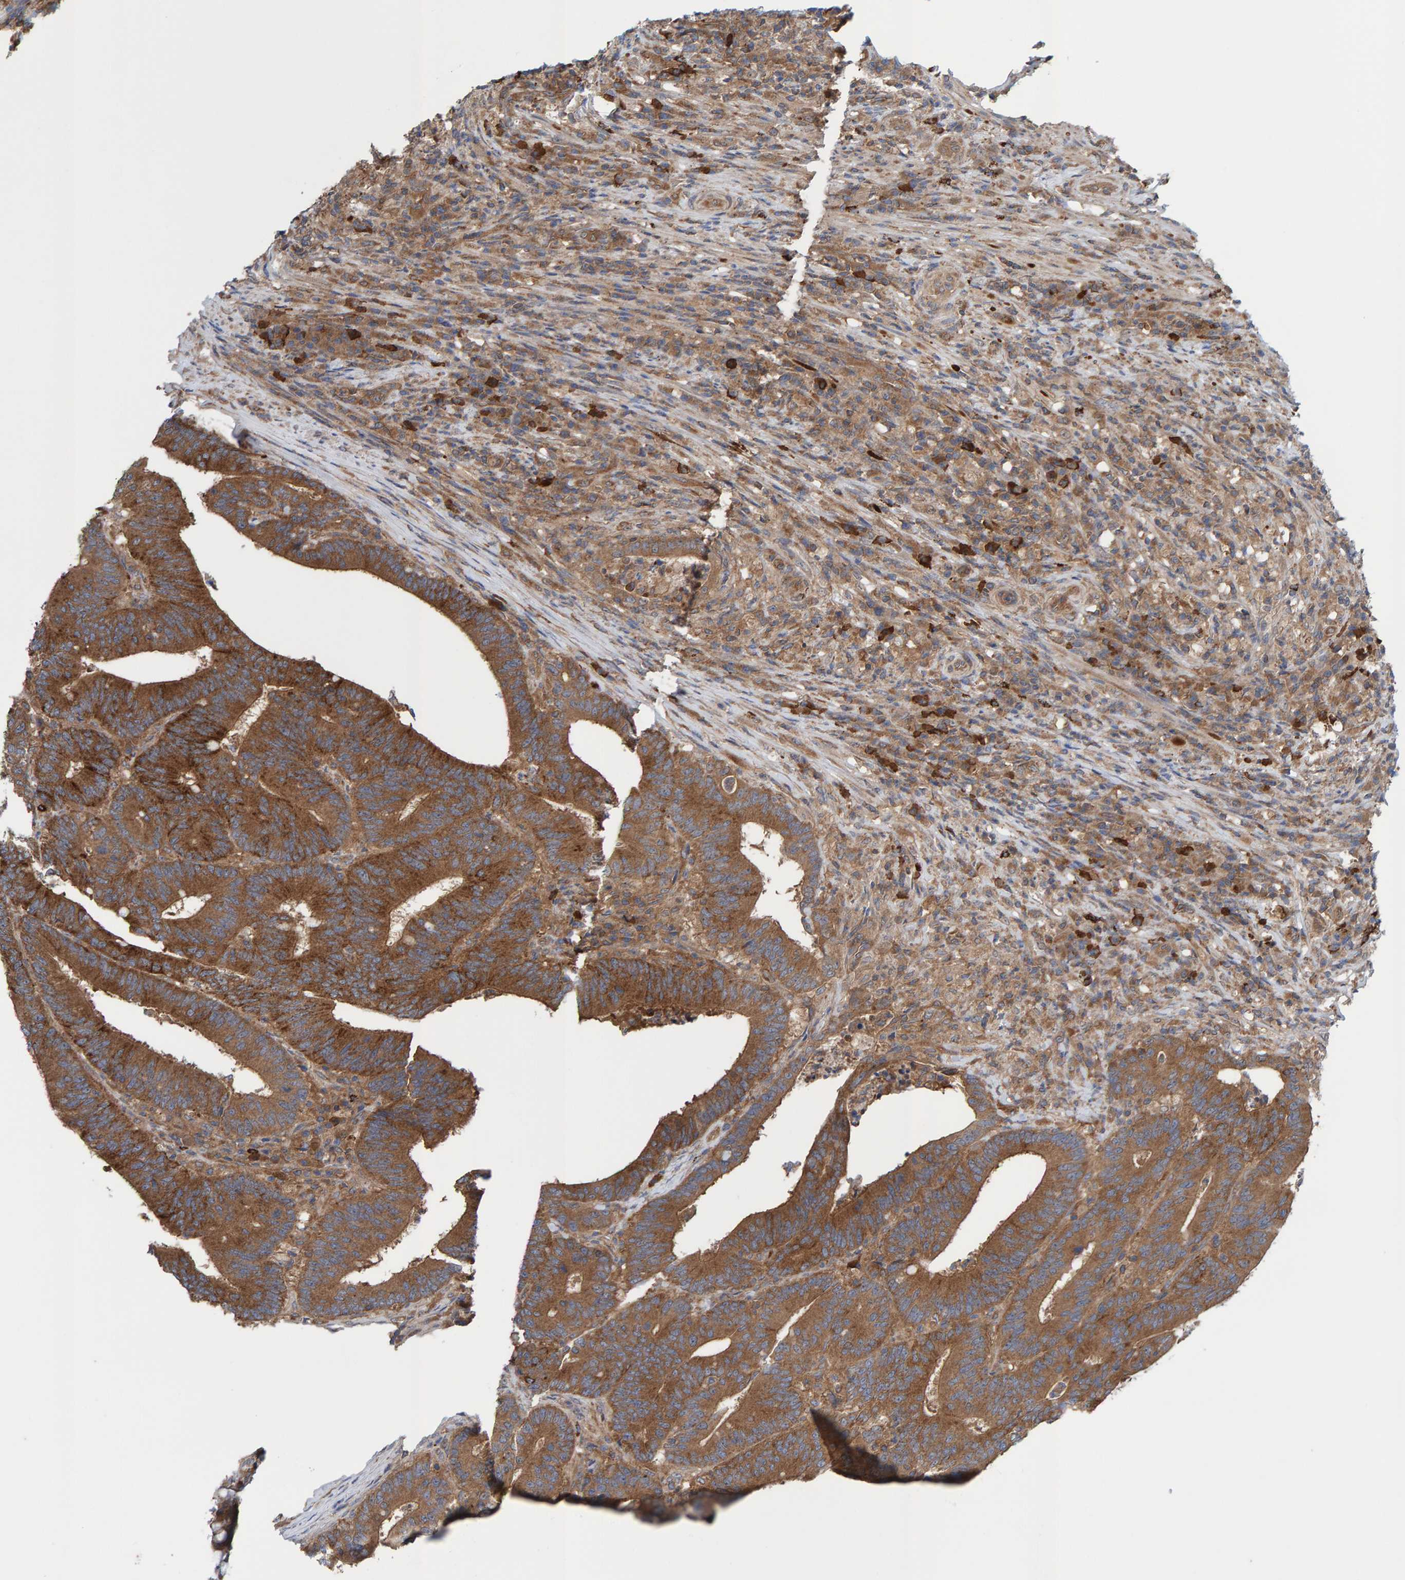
{"staining": {"intensity": "moderate", "quantity": ">75%", "location": "cytoplasmic/membranous"}, "tissue": "colorectal cancer", "cell_type": "Tumor cells", "image_type": "cancer", "snomed": [{"axis": "morphology", "description": "Adenocarcinoma, NOS"}, {"axis": "topography", "description": "Colon"}], "caption": "This is an image of IHC staining of colorectal cancer (adenocarcinoma), which shows moderate expression in the cytoplasmic/membranous of tumor cells.", "gene": "LRSAM1", "patient": {"sex": "female", "age": 66}}